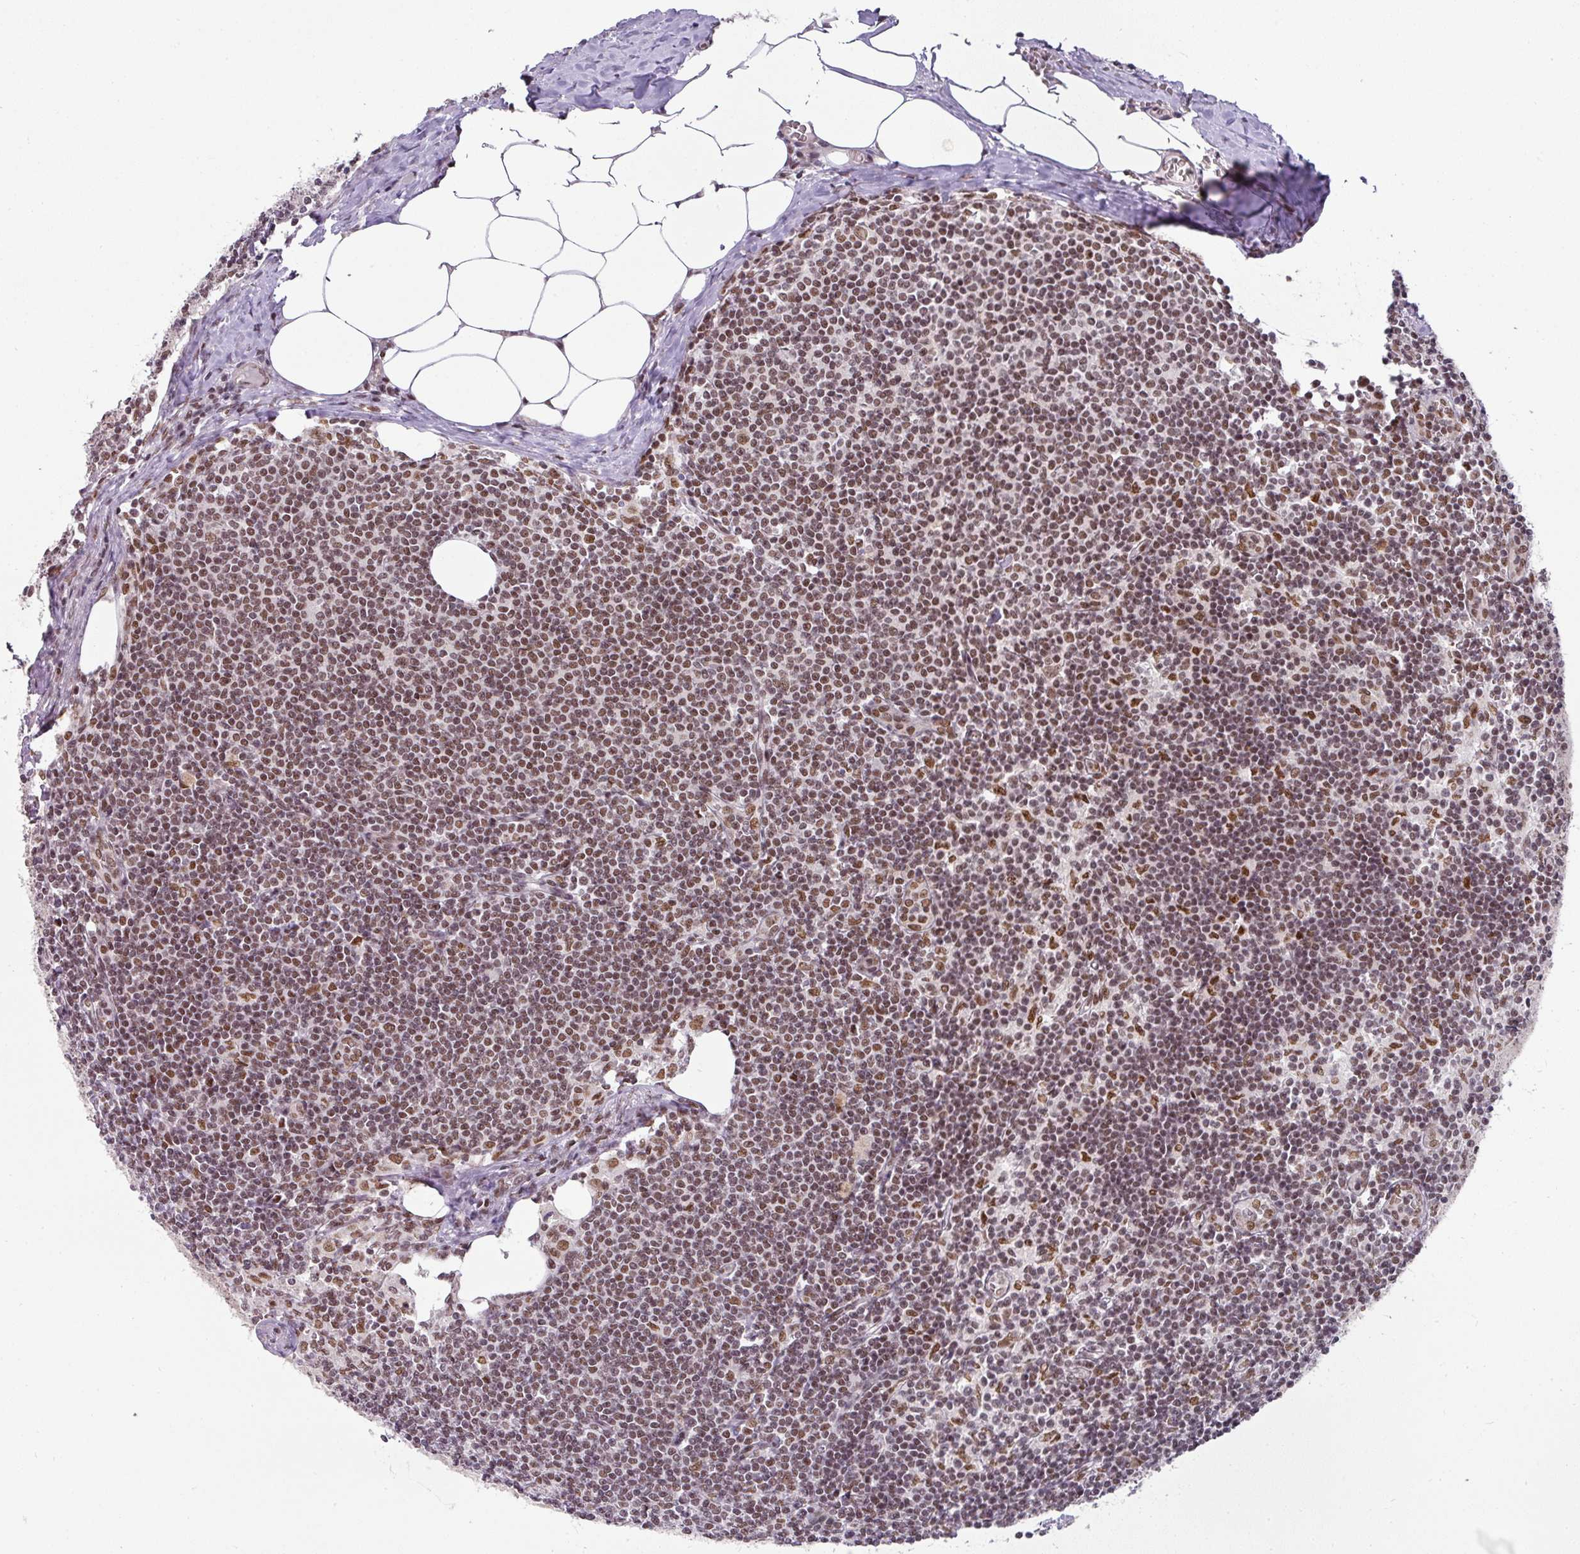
{"staining": {"intensity": "strong", "quantity": ">75%", "location": "nuclear"}, "tissue": "lymph node", "cell_type": "Germinal center cells", "image_type": "normal", "snomed": [{"axis": "morphology", "description": "Normal tissue, NOS"}, {"axis": "topography", "description": "Lymph node"}], "caption": "This micrograph displays unremarkable lymph node stained with immunohistochemistry (IHC) to label a protein in brown. The nuclear of germinal center cells show strong positivity for the protein. Nuclei are counter-stained blue.", "gene": "NCOA5", "patient": {"sex": "female", "age": 59}}